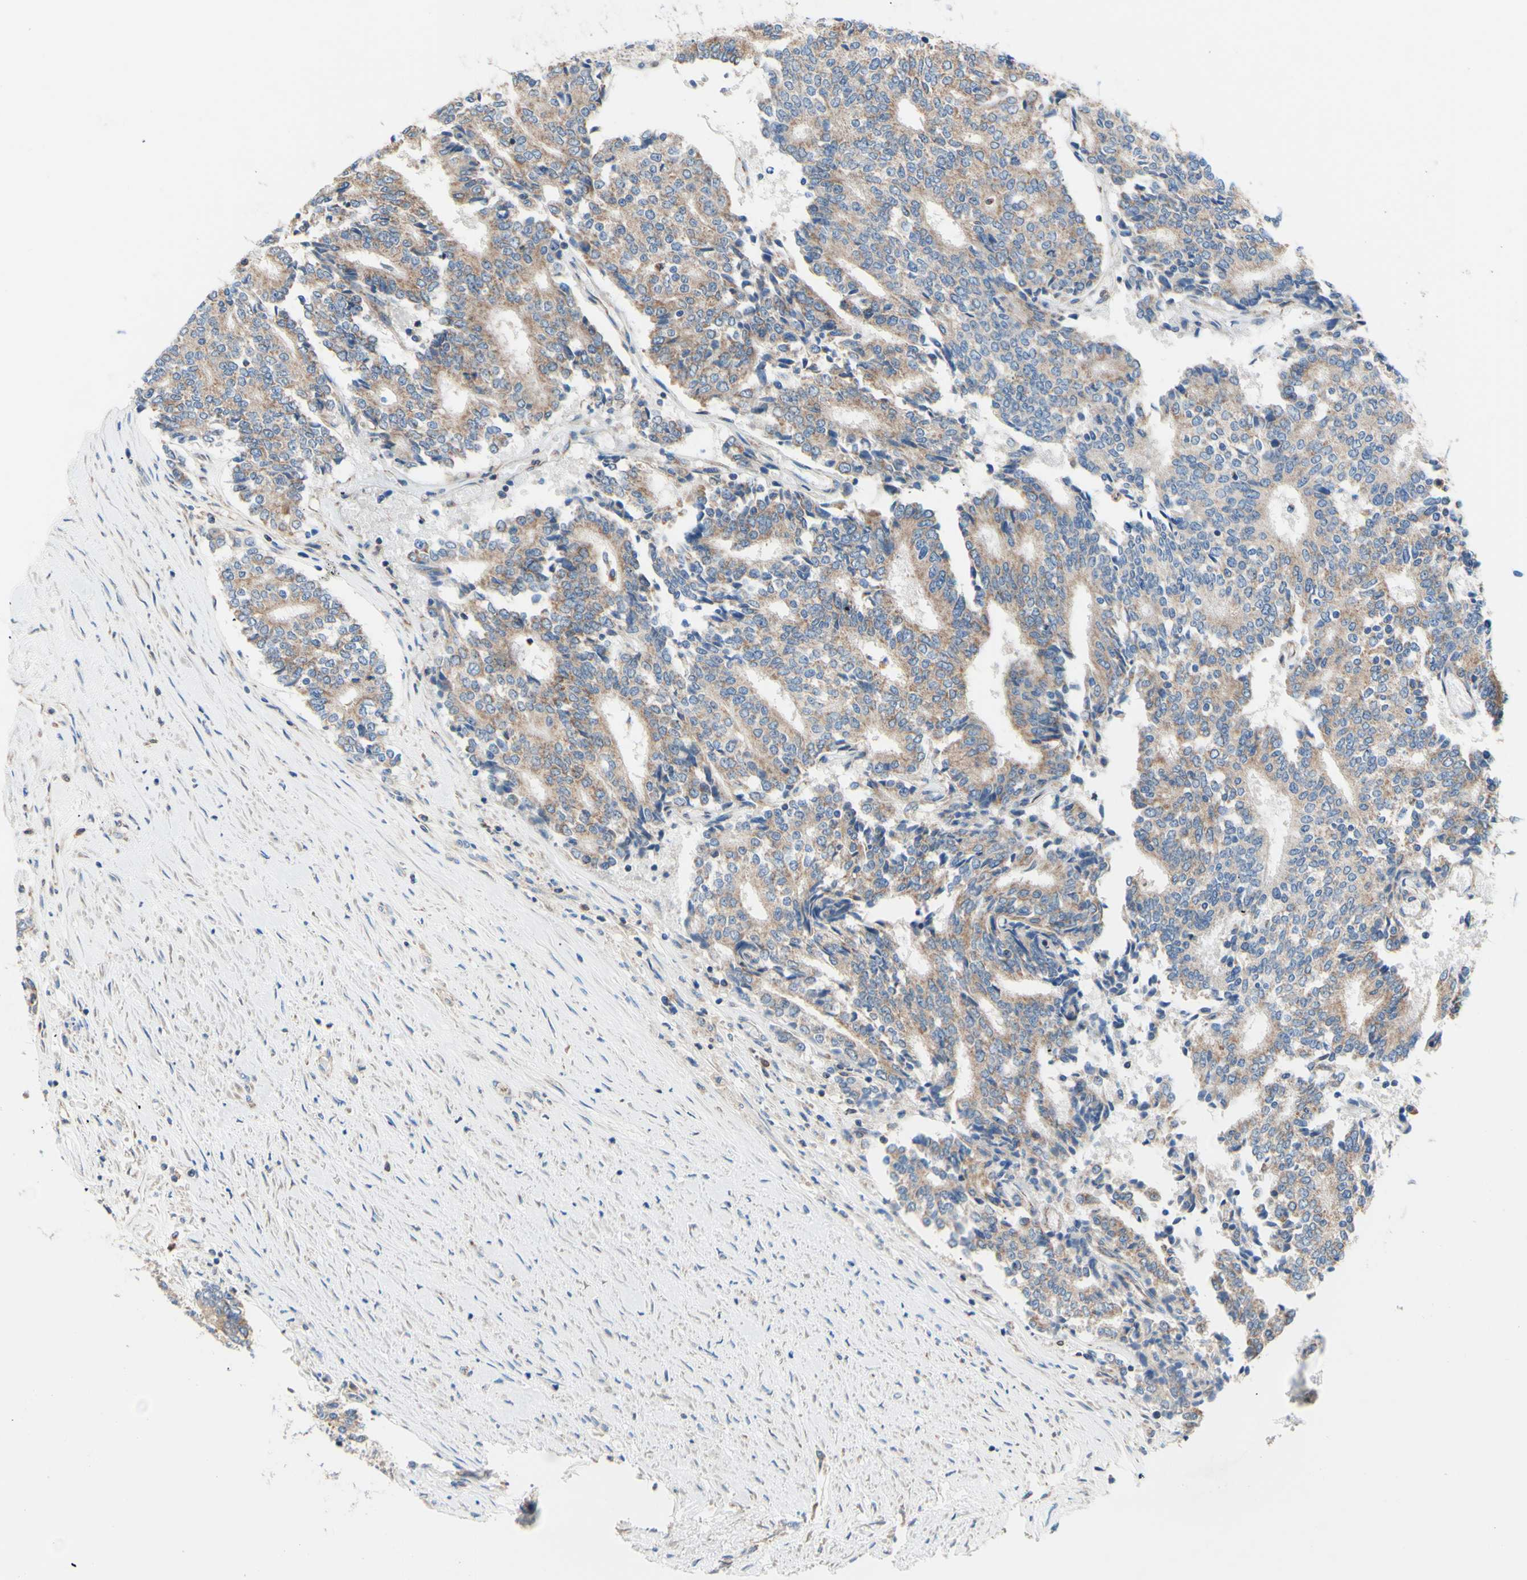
{"staining": {"intensity": "weak", "quantity": ">75%", "location": "cytoplasmic/membranous"}, "tissue": "prostate cancer", "cell_type": "Tumor cells", "image_type": "cancer", "snomed": [{"axis": "morphology", "description": "Normal tissue, NOS"}, {"axis": "morphology", "description": "Adenocarcinoma, High grade"}, {"axis": "topography", "description": "Prostate"}, {"axis": "topography", "description": "Seminal veicle"}], "caption": "The immunohistochemical stain labels weak cytoplasmic/membranous expression in tumor cells of high-grade adenocarcinoma (prostate) tissue. The staining is performed using DAB (3,3'-diaminobenzidine) brown chromogen to label protein expression. The nuclei are counter-stained blue using hematoxylin.", "gene": "FMR1", "patient": {"sex": "male", "age": 55}}